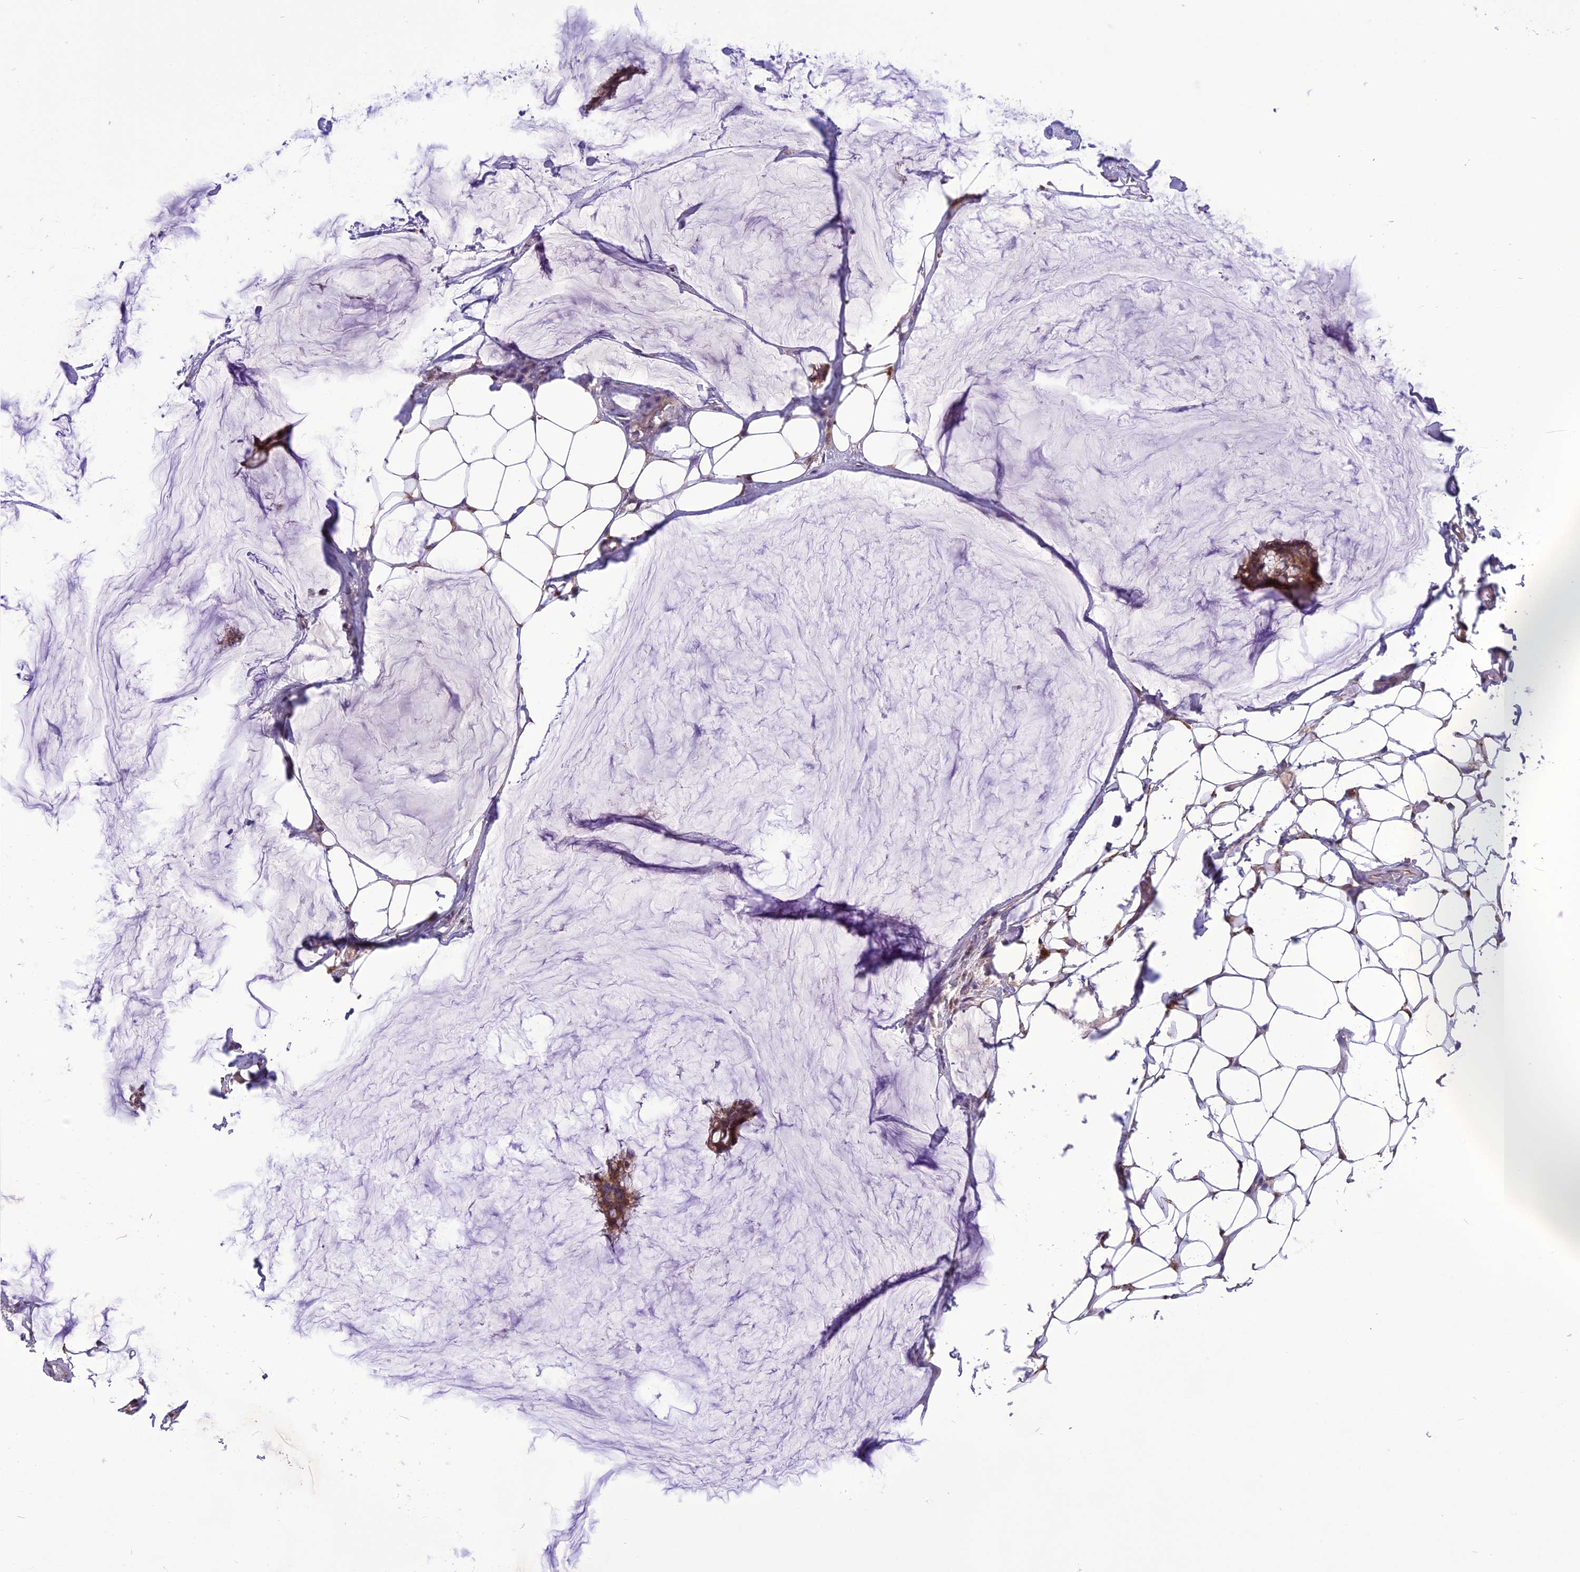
{"staining": {"intensity": "moderate", "quantity": ">75%", "location": "cytoplasmic/membranous"}, "tissue": "breast cancer", "cell_type": "Tumor cells", "image_type": "cancer", "snomed": [{"axis": "morphology", "description": "Duct carcinoma"}, {"axis": "topography", "description": "Breast"}], "caption": "Protein expression analysis of human breast intraductal carcinoma reveals moderate cytoplasmic/membranous positivity in about >75% of tumor cells.", "gene": "CMC1", "patient": {"sex": "female", "age": 93}}